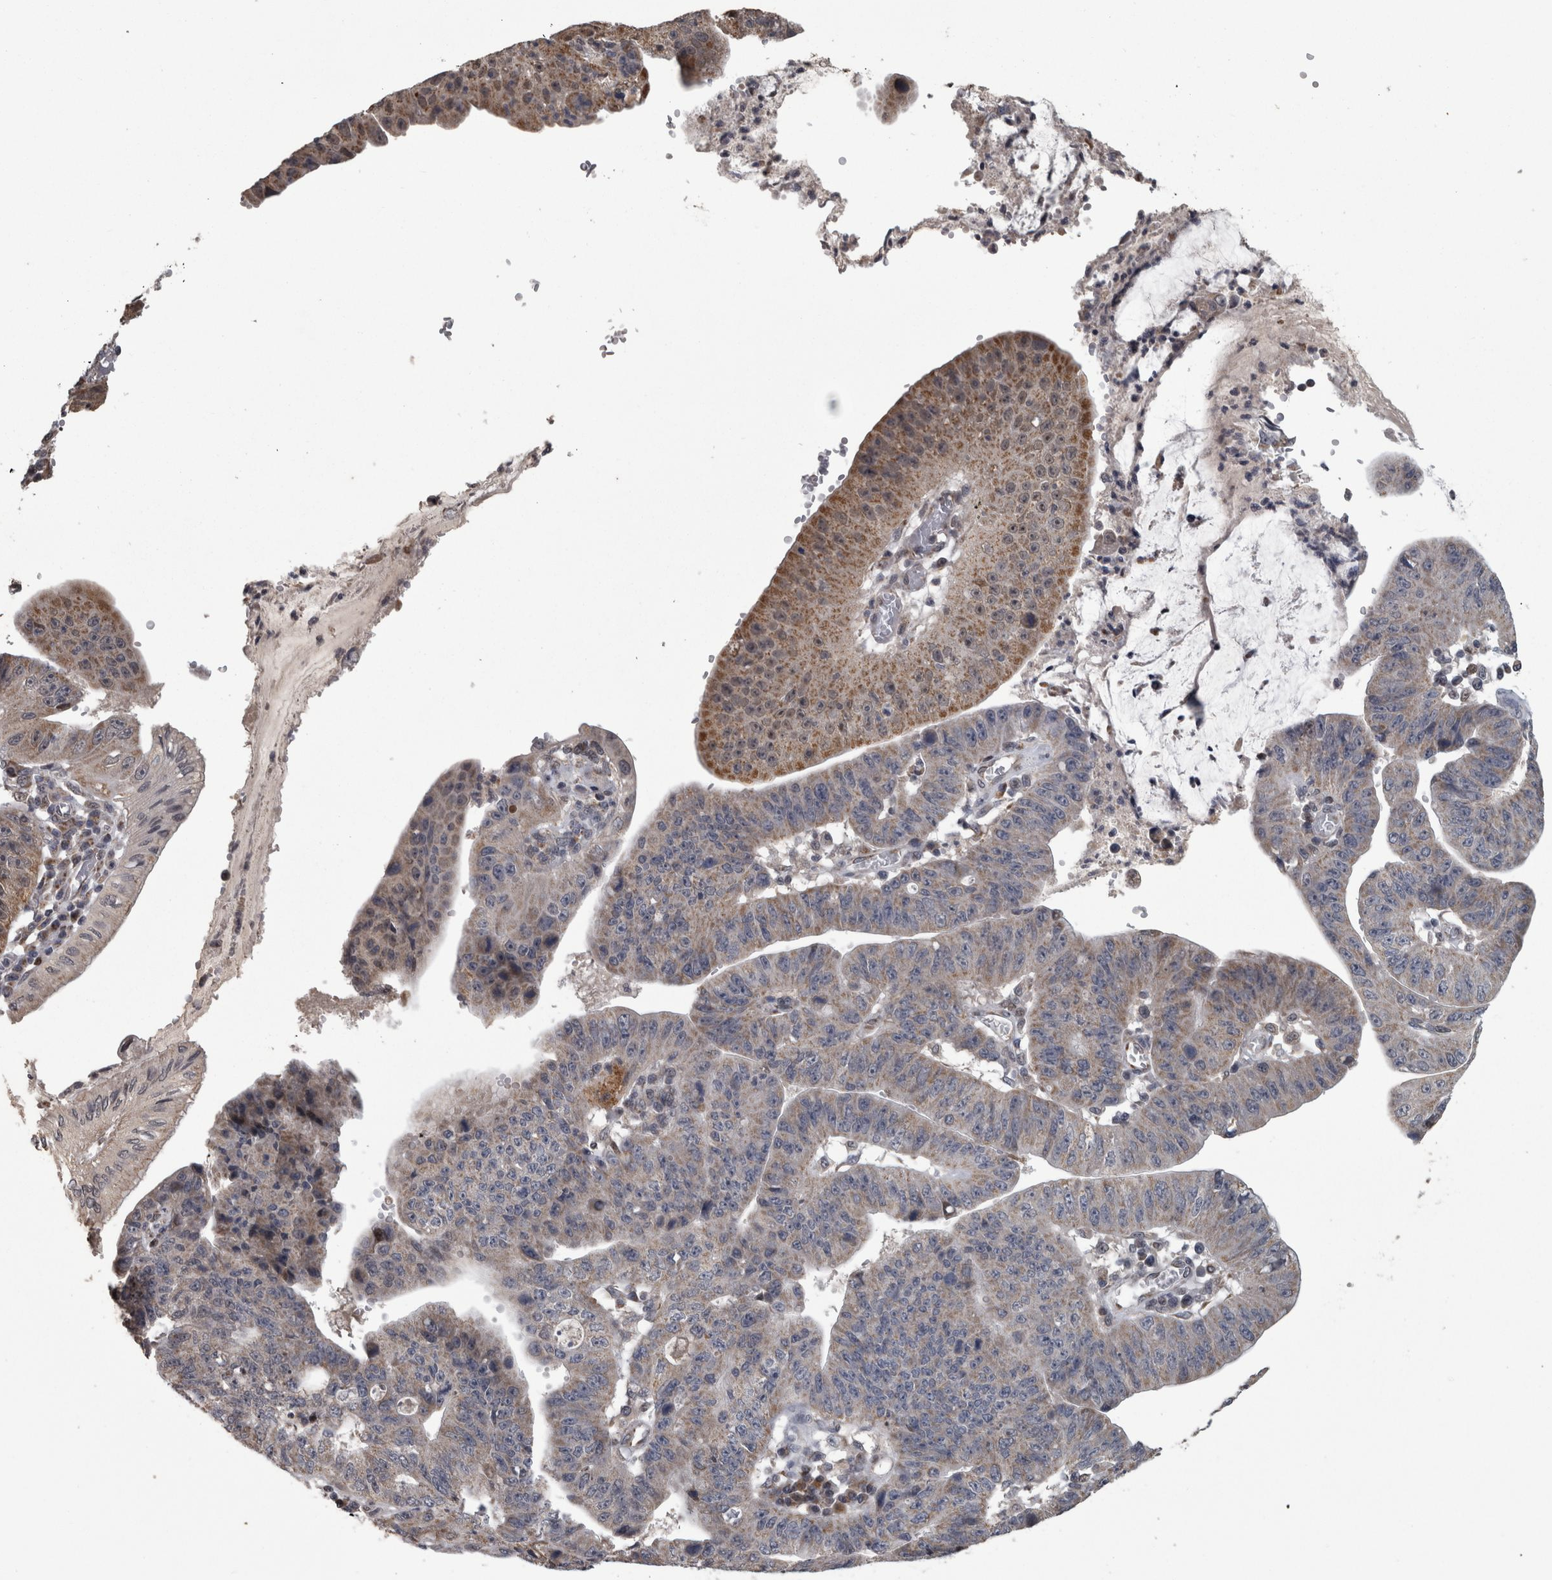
{"staining": {"intensity": "moderate", "quantity": "25%-75%", "location": "cytoplasmic/membranous"}, "tissue": "stomach cancer", "cell_type": "Tumor cells", "image_type": "cancer", "snomed": [{"axis": "morphology", "description": "Adenocarcinoma, NOS"}, {"axis": "topography", "description": "Stomach"}], "caption": "Immunohistochemistry micrograph of neoplastic tissue: adenocarcinoma (stomach) stained using immunohistochemistry (IHC) demonstrates medium levels of moderate protein expression localized specifically in the cytoplasmic/membranous of tumor cells, appearing as a cytoplasmic/membranous brown color.", "gene": "DBT", "patient": {"sex": "male", "age": 59}}